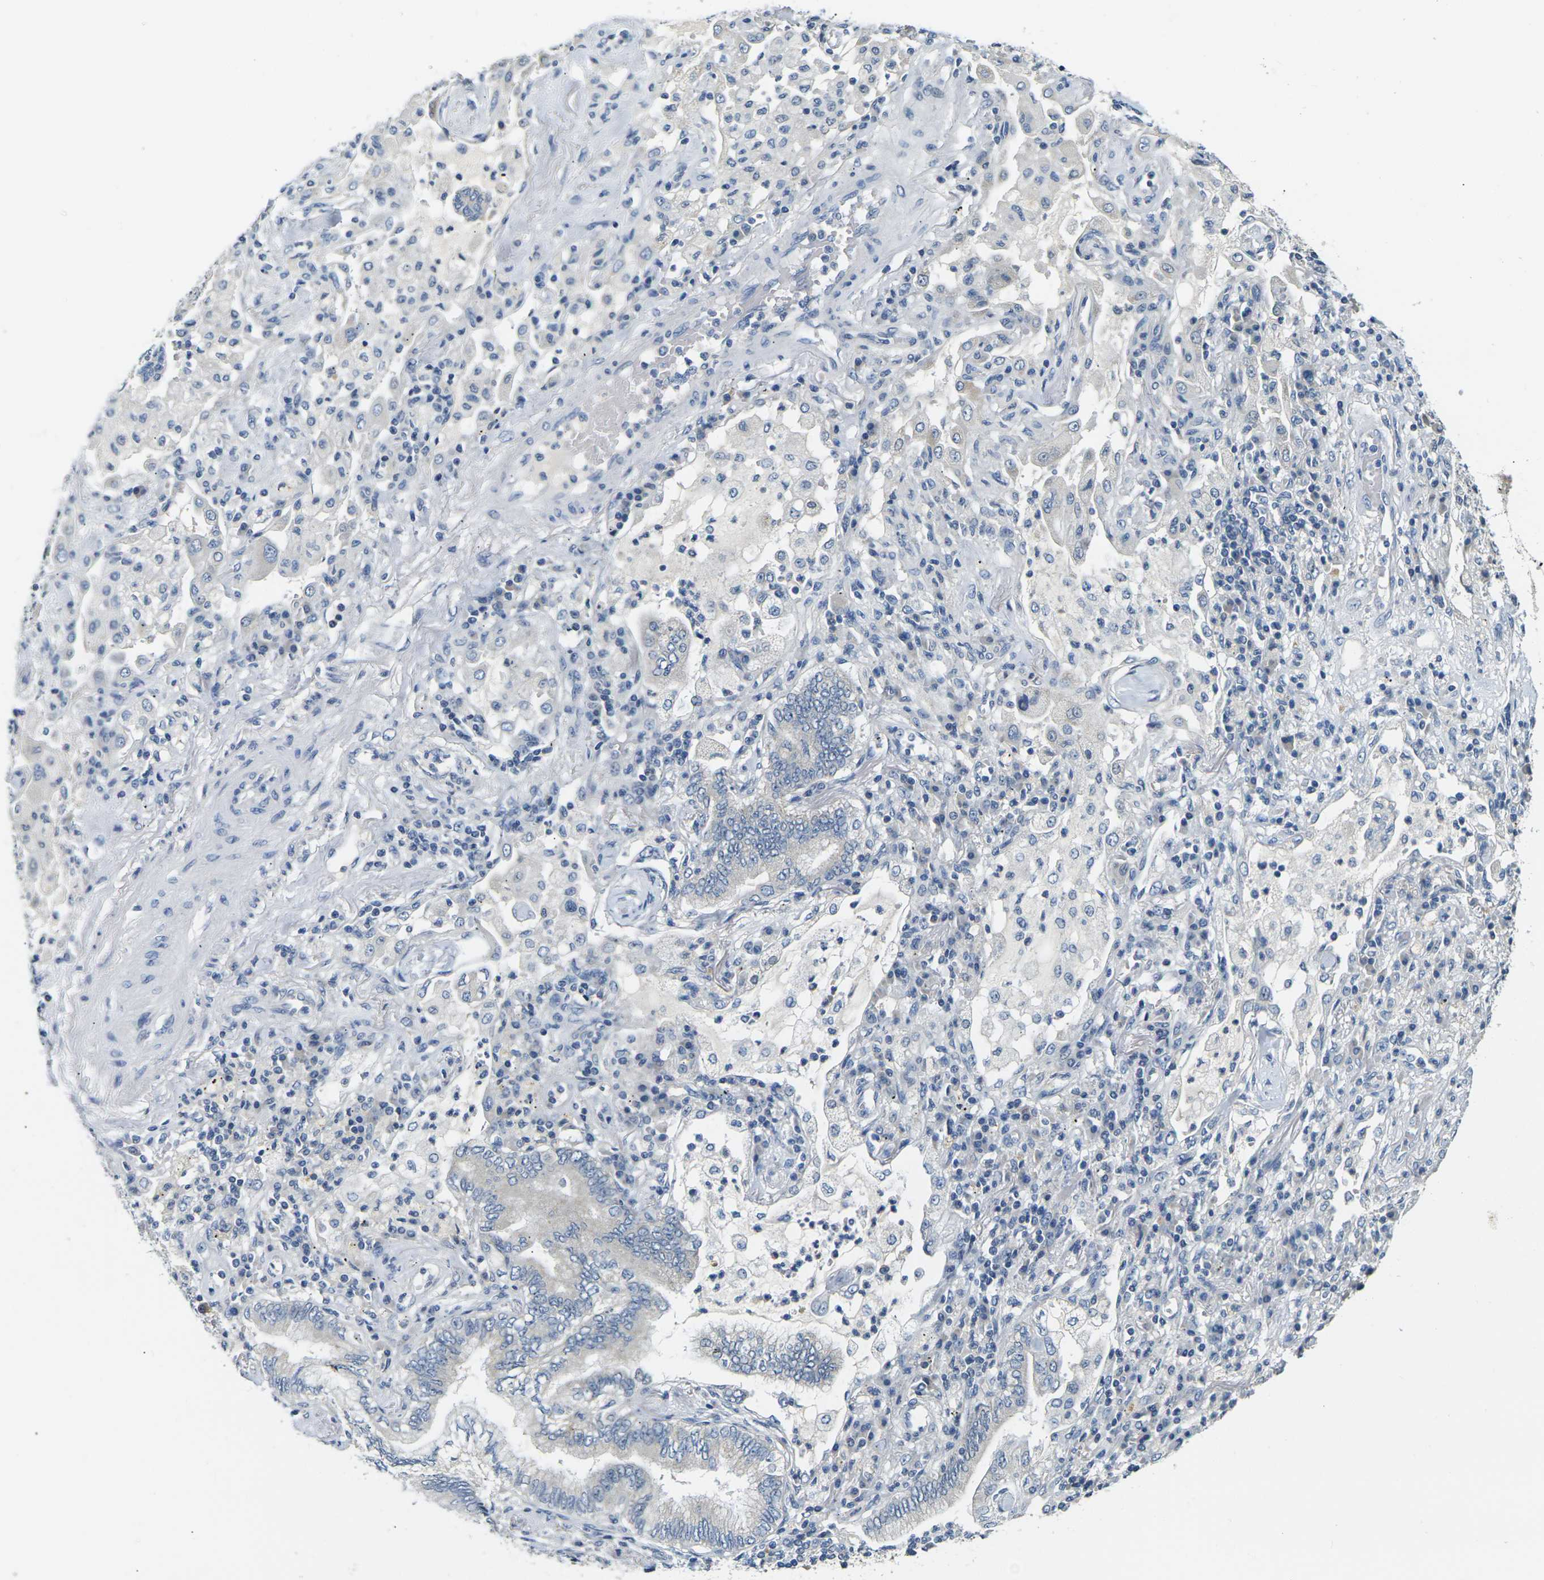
{"staining": {"intensity": "negative", "quantity": "none", "location": "none"}, "tissue": "lung cancer", "cell_type": "Tumor cells", "image_type": "cancer", "snomed": [{"axis": "morphology", "description": "Normal tissue, NOS"}, {"axis": "morphology", "description": "Adenocarcinoma, NOS"}, {"axis": "topography", "description": "Bronchus"}, {"axis": "topography", "description": "Lung"}], "caption": "Immunohistochemistry photomicrograph of human lung adenocarcinoma stained for a protein (brown), which demonstrates no staining in tumor cells. The staining was performed using DAB (3,3'-diaminobenzidine) to visualize the protein expression in brown, while the nuclei were stained in blue with hematoxylin (Magnification: 20x).", "gene": "SHISAL2B", "patient": {"sex": "female", "age": 70}}